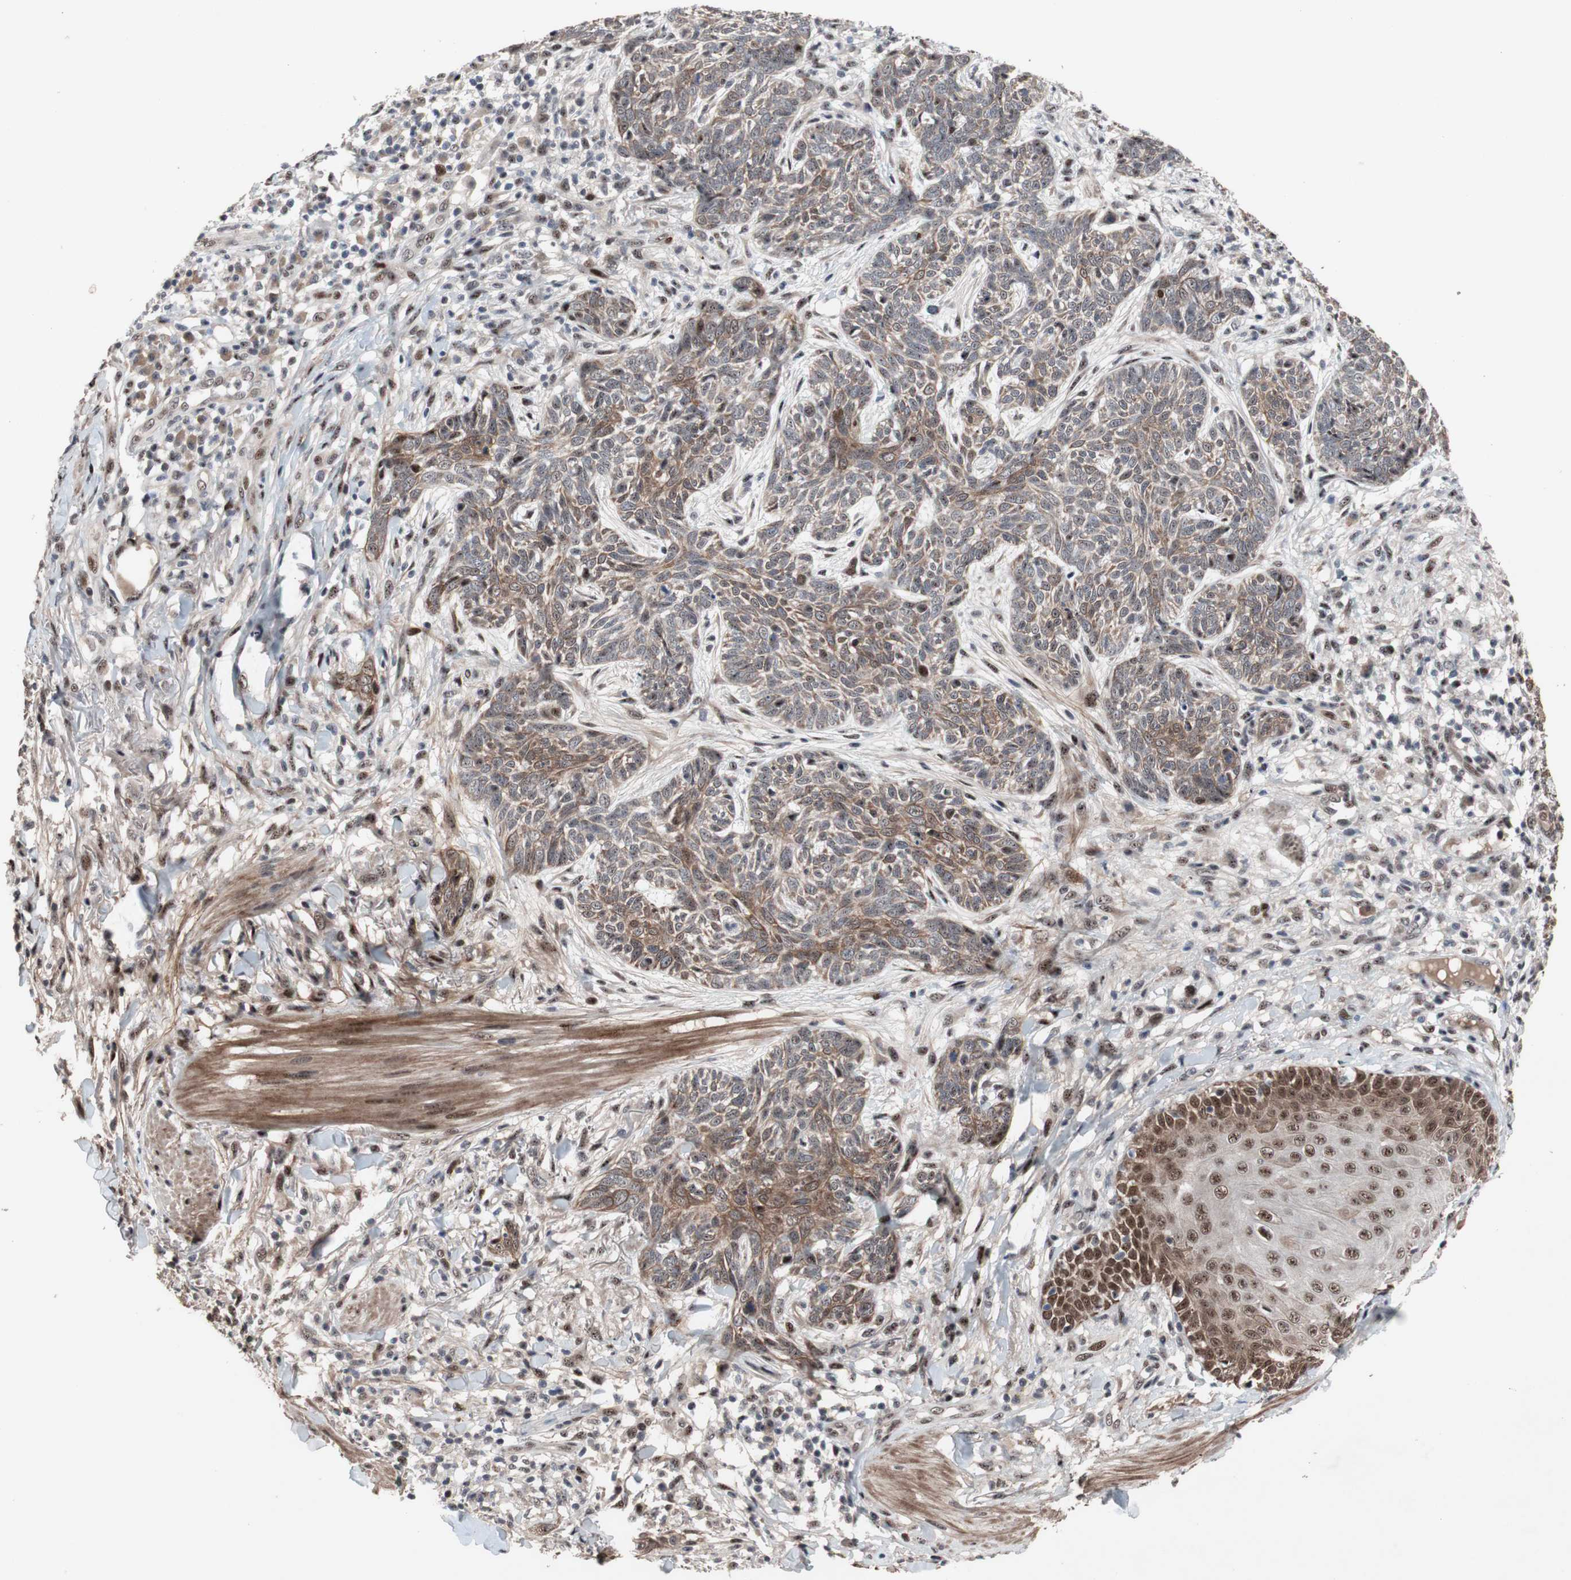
{"staining": {"intensity": "moderate", "quantity": "<25%", "location": "cytoplasmic/membranous"}, "tissue": "skin cancer", "cell_type": "Tumor cells", "image_type": "cancer", "snomed": [{"axis": "morphology", "description": "Normal tissue, NOS"}, {"axis": "morphology", "description": "Basal cell carcinoma"}, {"axis": "topography", "description": "Skin"}], "caption": "Moderate cytoplasmic/membranous protein positivity is identified in approximately <25% of tumor cells in basal cell carcinoma (skin).", "gene": "SOX7", "patient": {"sex": "male", "age": 52}}